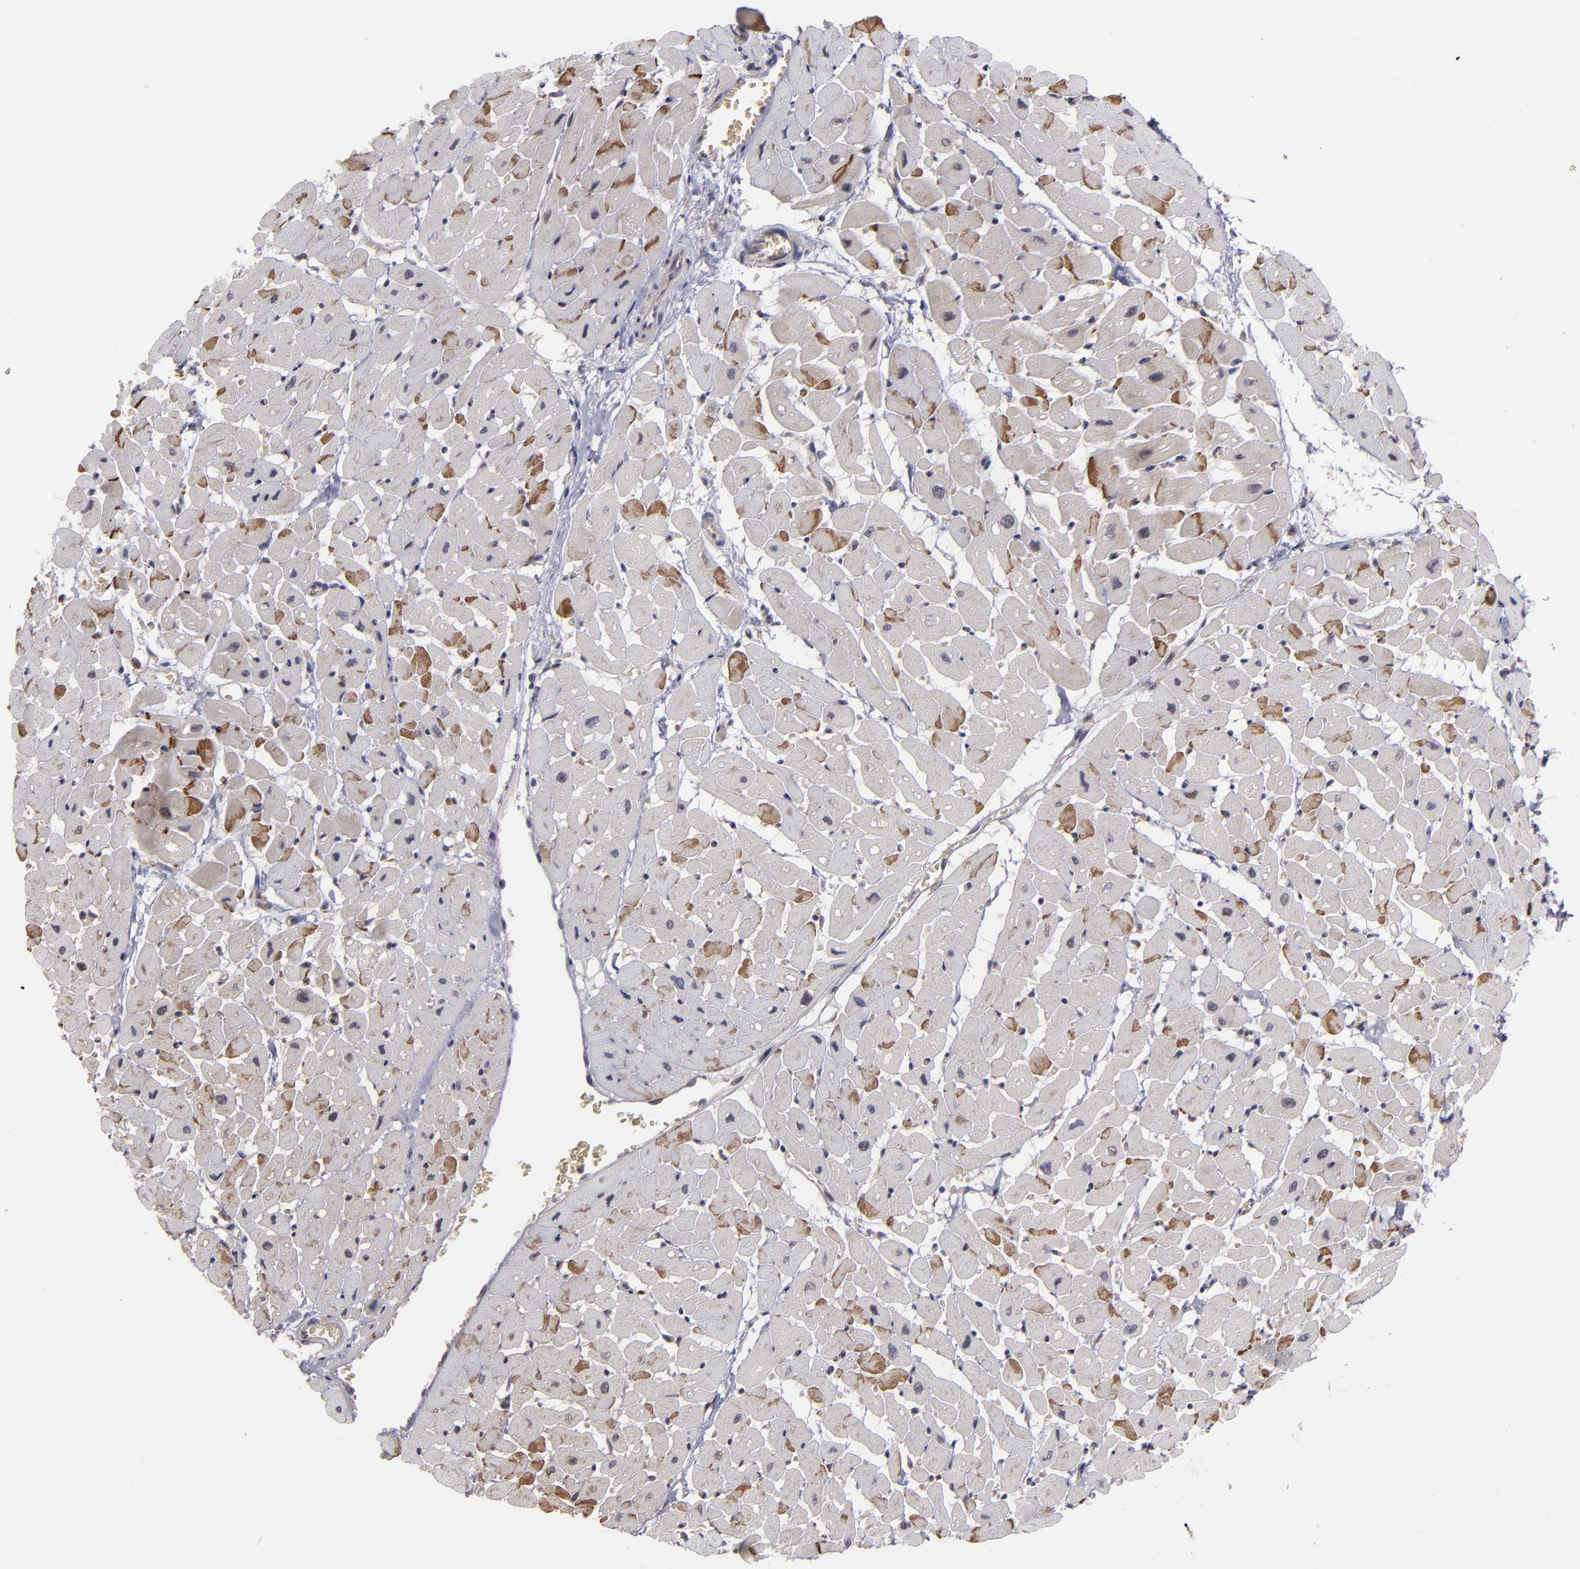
{"staining": {"intensity": "moderate", "quantity": "25%-75%", "location": "cytoplasmic/membranous"}, "tissue": "heart muscle", "cell_type": "Cardiomyocytes", "image_type": "normal", "snomed": [{"axis": "morphology", "description": "Normal tissue, NOS"}, {"axis": "topography", "description": "Heart"}], "caption": "Normal heart muscle displays moderate cytoplasmic/membranous staining in approximately 25%-75% of cardiomyocytes, visualized by immunohistochemistry. The protein is stained brown, and the nuclei are stained in blue (DAB (3,3'-diaminobenzidine) IHC with brightfield microscopy, high magnification).", "gene": "CASP1", "patient": {"sex": "male", "age": 45}}